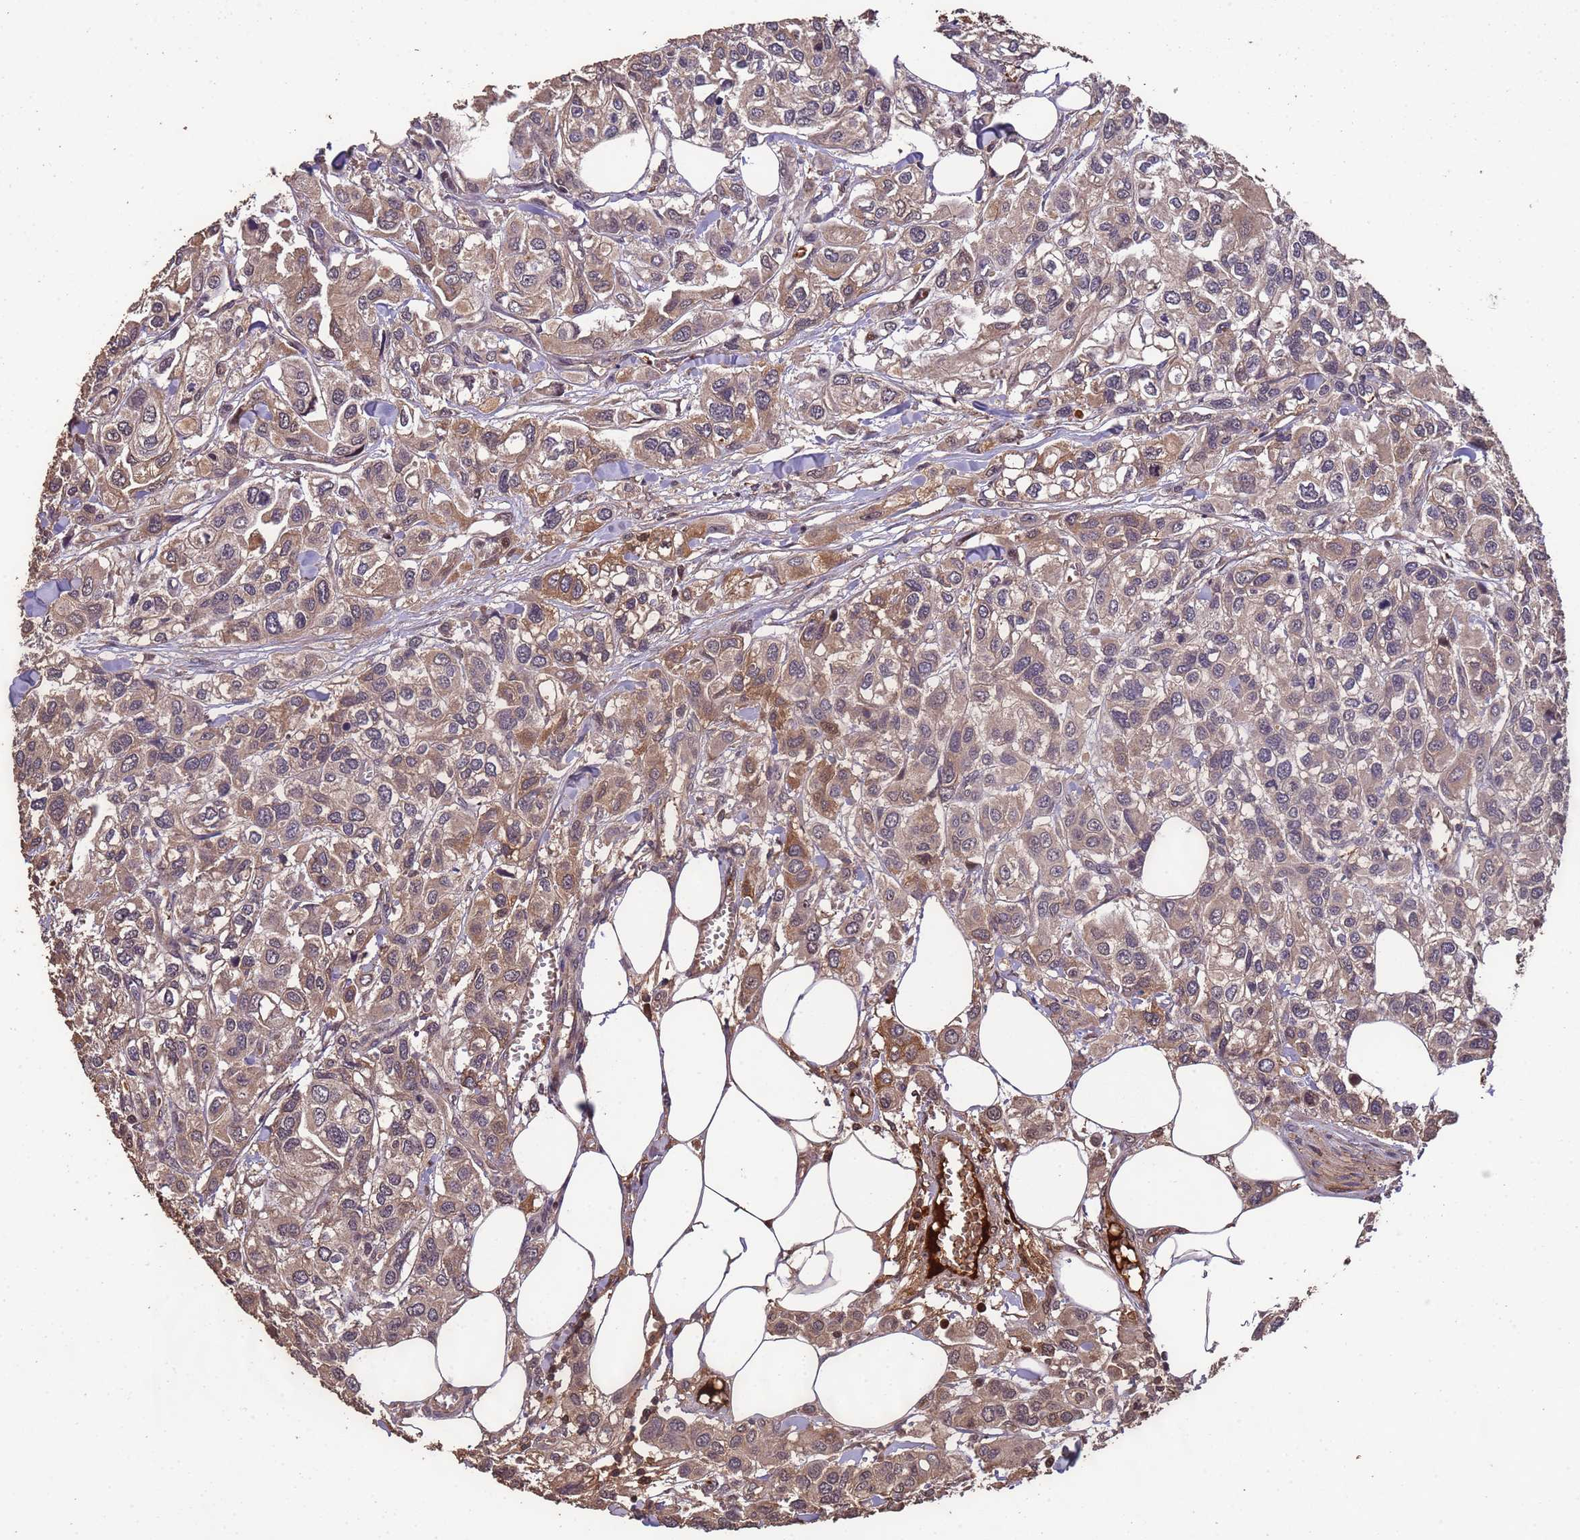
{"staining": {"intensity": "weak", "quantity": "25%-75%", "location": "cytoplasmic/membranous"}, "tissue": "urothelial cancer", "cell_type": "Tumor cells", "image_type": "cancer", "snomed": [{"axis": "morphology", "description": "Urothelial carcinoma, High grade"}, {"axis": "topography", "description": "Urinary bladder"}], "caption": "Weak cytoplasmic/membranous positivity for a protein is seen in about 25%-75% of tumor cells of urothelial cancer using immunohistochemistry.", "gene": "CCDC184", "patient": {"sex": "male", "age": 67}}